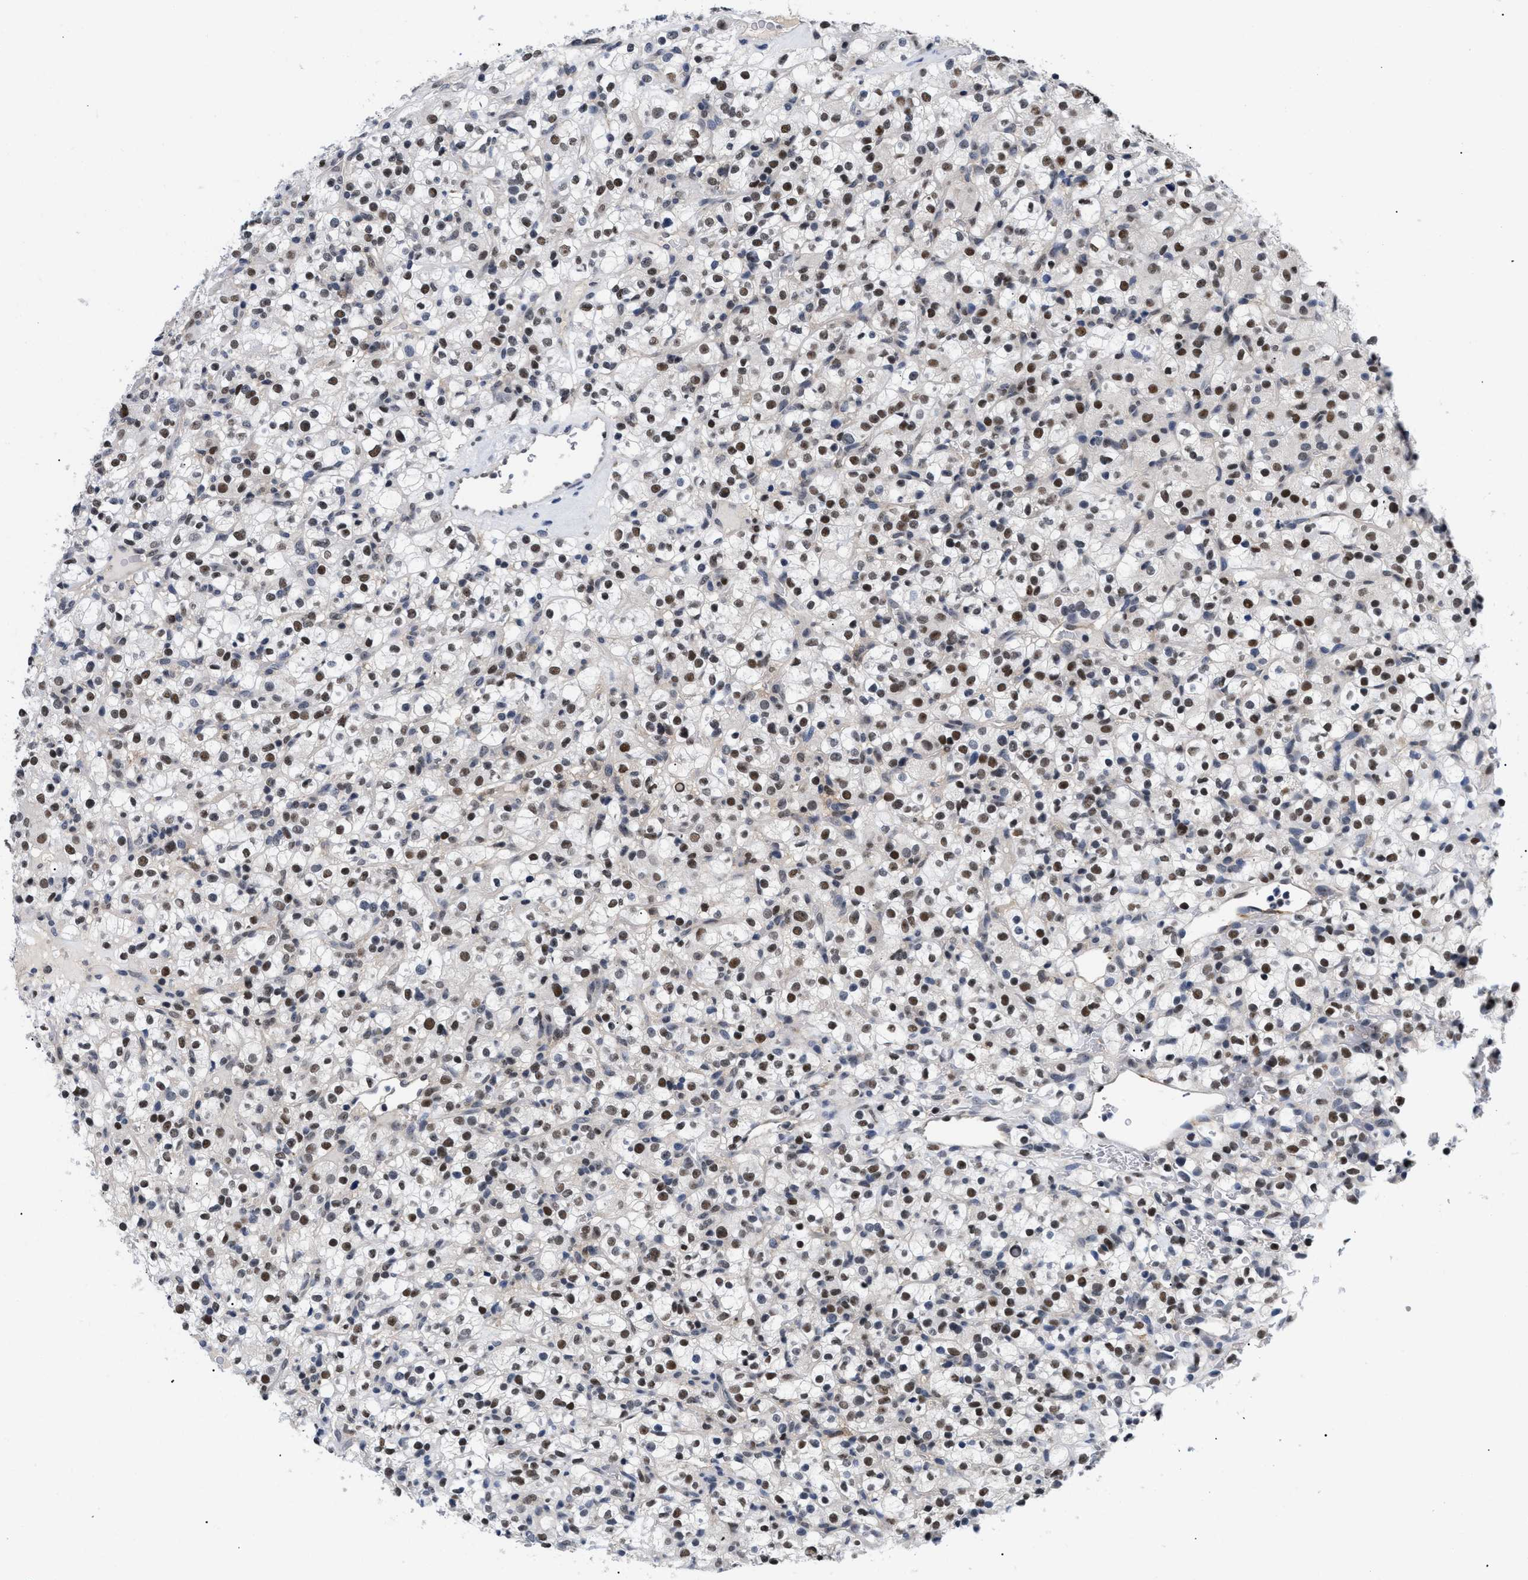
{"staining": {"intensity": "moderate", "quantity": "25%-75%", "location": "nuclear"}, "tissue": "renal cancer", "cell_type": "Tumor cells", "image_type": "cancer", "snomed": [{"axis": "morphology", "description": "Normal tissue, NOS"}, {"axis": "morphology", "description": "Adenocarcinoma, NOS"}, {"axis": "topography", "description": "Kidney"}], "caption": "Protein staining of renal adenocarcinoma tissue reveals moderate nuclear expression in approximately 25%-75% of tumor cells.", "gene": "PITHD1", "patient": {"sex": "female", "age": 72}}